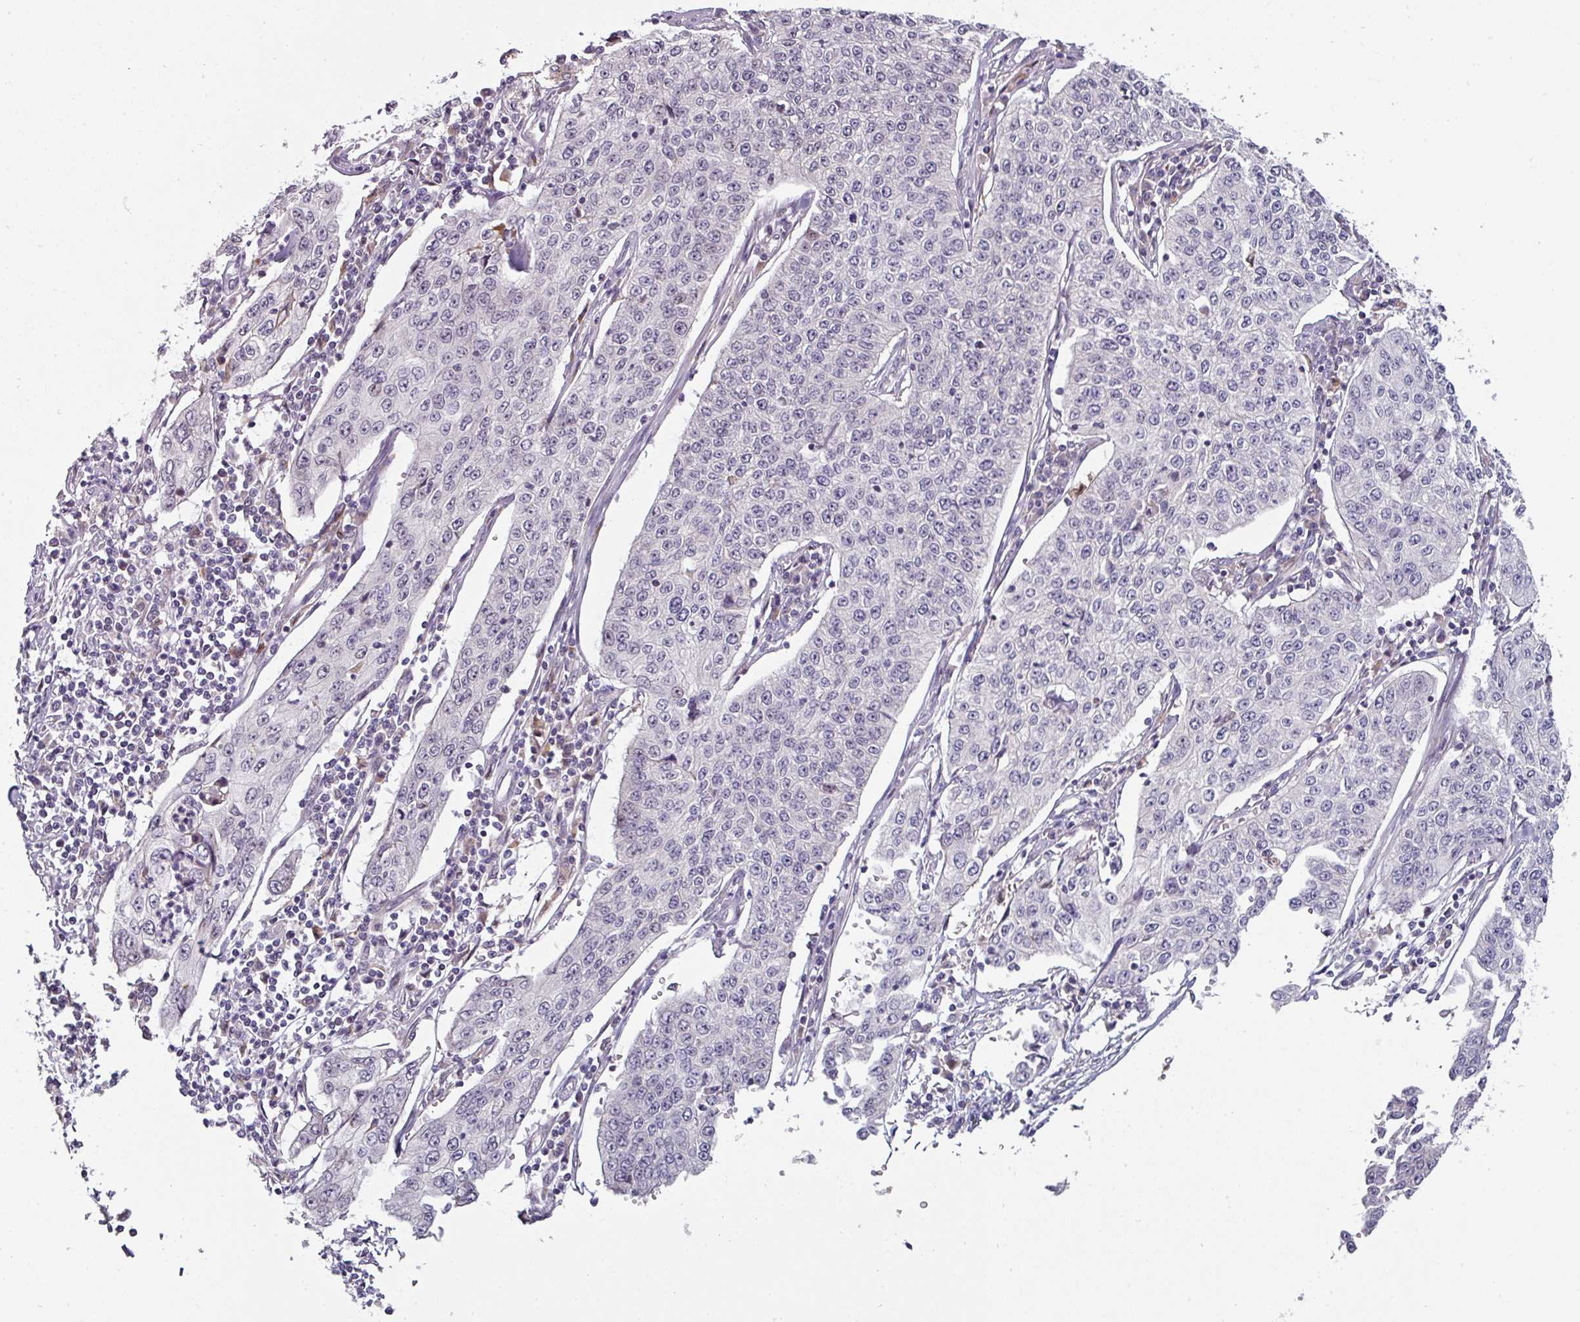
{"staining": {"intensity": "negative", "quantity": "none", "location": "none"}, "tissue": "cervical cancer", "cell_type": "Tumor cells", "image_type": "cancer", "snomed": [{"axis": "morphology", "description": "Squamous cell carcinoma, NOS"}, {"axis": "topography", "description": "Cervix"}], "caption": "Tumor cells show no significant expression in cervical cancer. Brightfield microscopy of IHC stained with DAB (3,3'-diaminobenzidine) (brown) and hematoxylin (blue), captured at high magnification.", "gene": "SWSAP1", "patient": {"sex": "female", "age": 35}}